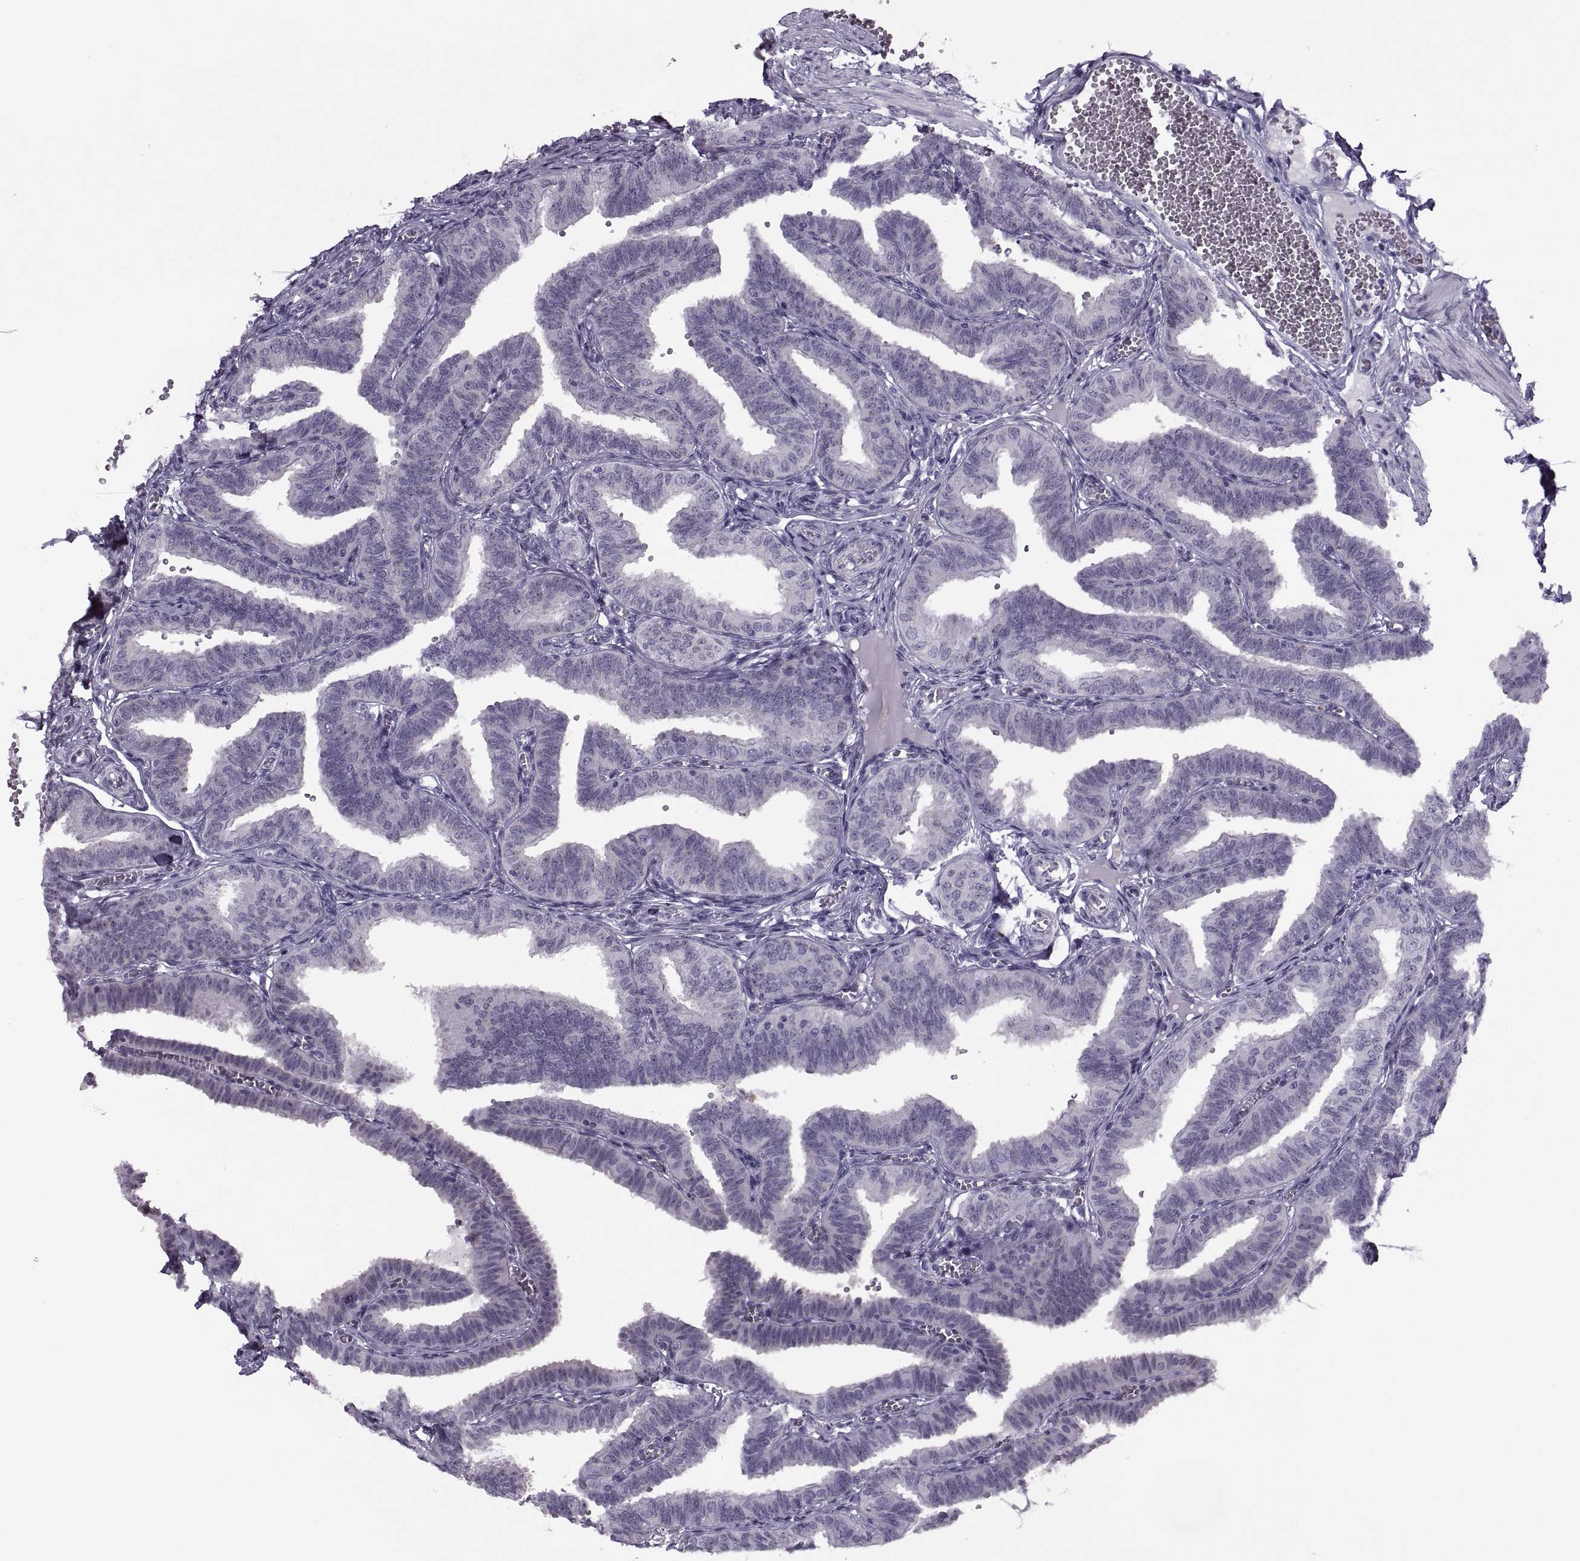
{"staining": {"intensity": "negative", "quantity": "none", "location": "none"}, "tissue": "fallopian tube", "cell_type": "Glandular cells", "image_type": "normal", "snomed": [{"axis": "morphology", "description": "Normal tissue, NOS"}, {"axis": "topography", "description": "Fallopian tube"}], "caption": "Glandular cells show no significant protein expression in unremarkable fallopian tube. (Brightfield microscopy of DAB (3,3'-diaminobenzidine) IHC at high magnification).", "gene": "TBC1D3B", "patient": {"sex": "female", "age": 25}}